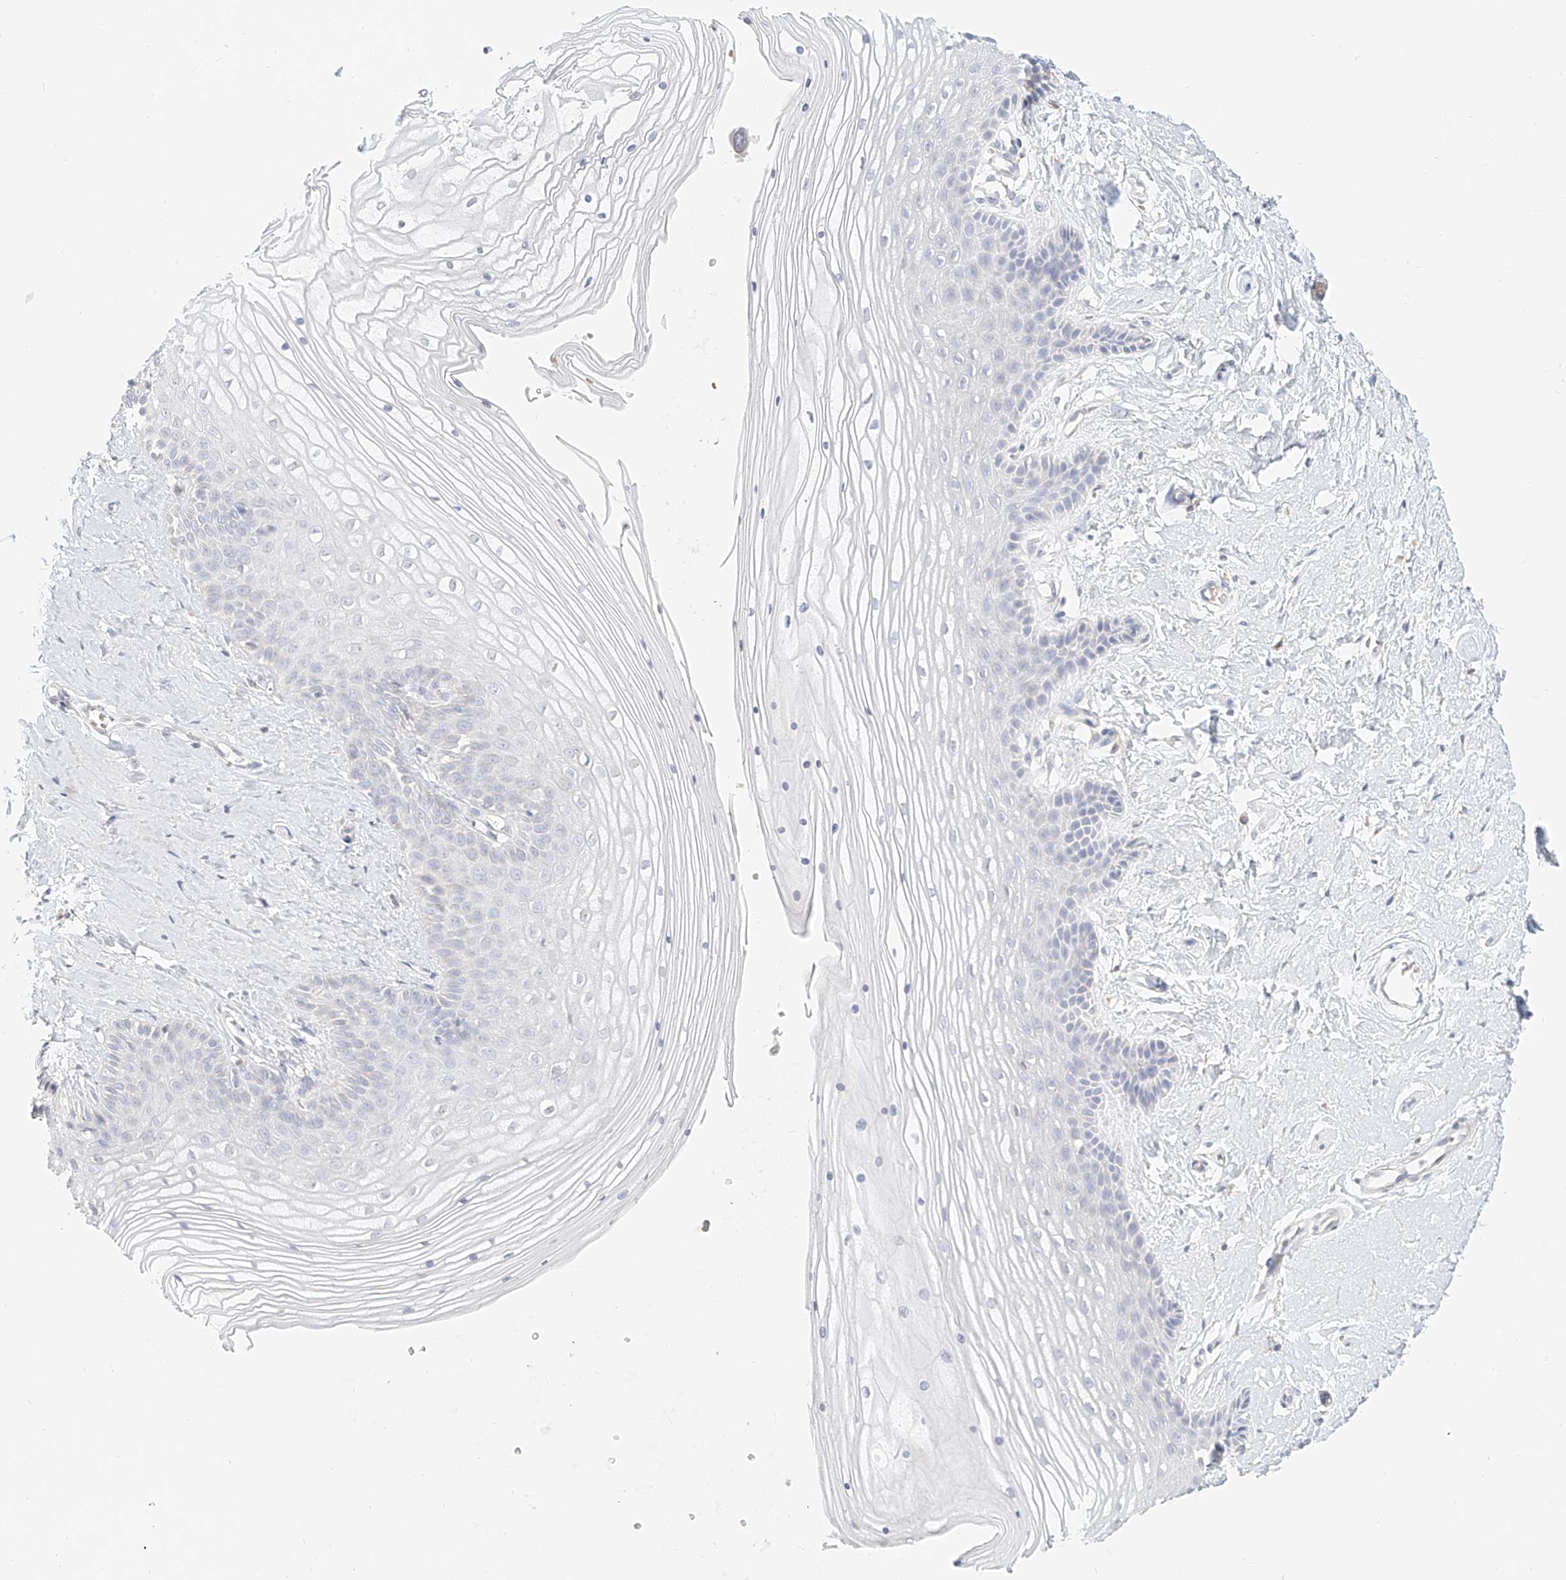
{"staining": {"intensity": "negative", "quantity": "none", "location": "none"}, "tissue": "vagina", "cell_type": "Squamous epithelial cells", "image_type": "normal", "snomed": [{"axis": "morphology", "description": "Normal tissue, NOS"}, {"axis": "topography", "description": "Vagina"}, {"axis": "topography", "description": "Cervix"}], "caption": "Squamous epithelial cells show no significant expression in normal vagina.", "gene": "CXorf58", "patient": {"sex": "female", "age": 40}}